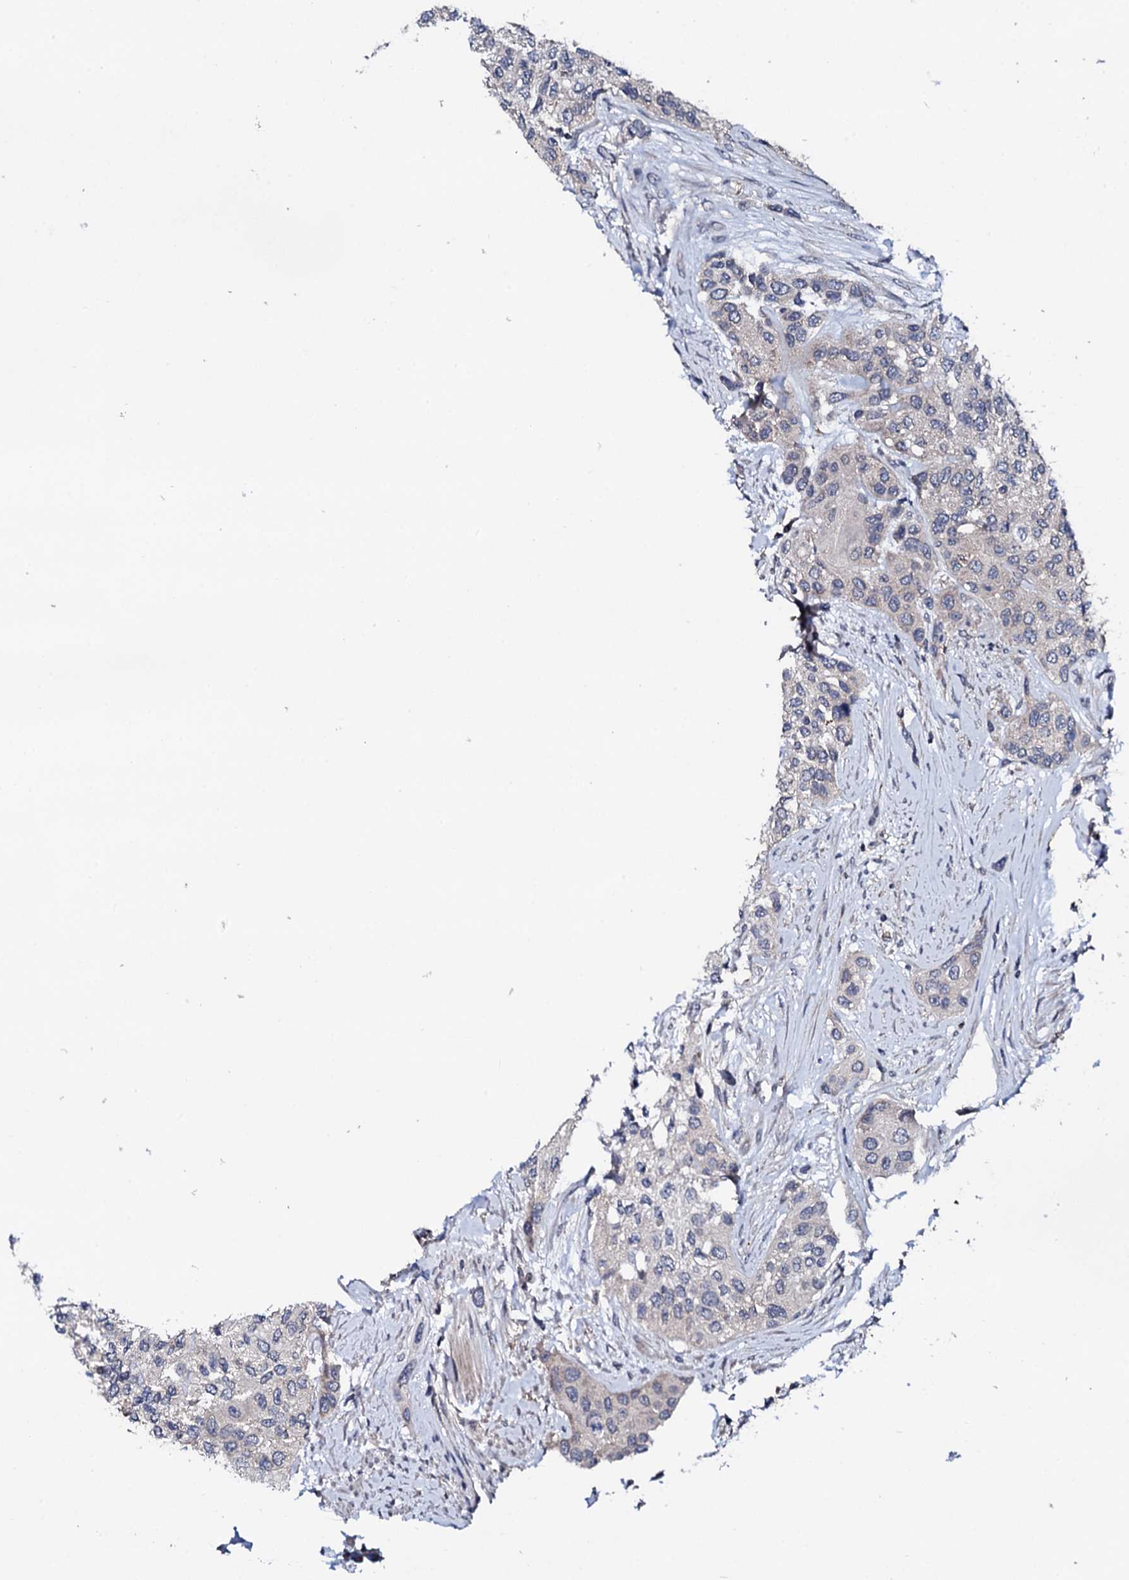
{"staining": {"intensity": "negative", "quantity": "none", "location": "none"}, "tissue": "urothelial cancer", "cell_type": "Tumor cells", "image_type": "cancer", "snomed": [{"axis": "morphology", "description": "Normal tissue, NOS"}, {"axis": "morphology", "description": "Urothelial carcinoma, High grade"}, {"axis": "topography", "description": "Vascular tissue"}, {"axis": "topography", "description": "Urinary bladder"}], "caption": "High magnification brightfield microscopy of urothelial carcinoma (high-grade) stained with DAB (3,3'-diaminobenzidine) (brown) and counterstained with hematoxylin (blue): tumor cells show no significant positivity.", "gene": "EDC3", "patient": {"sex": "female", "age": 56}}